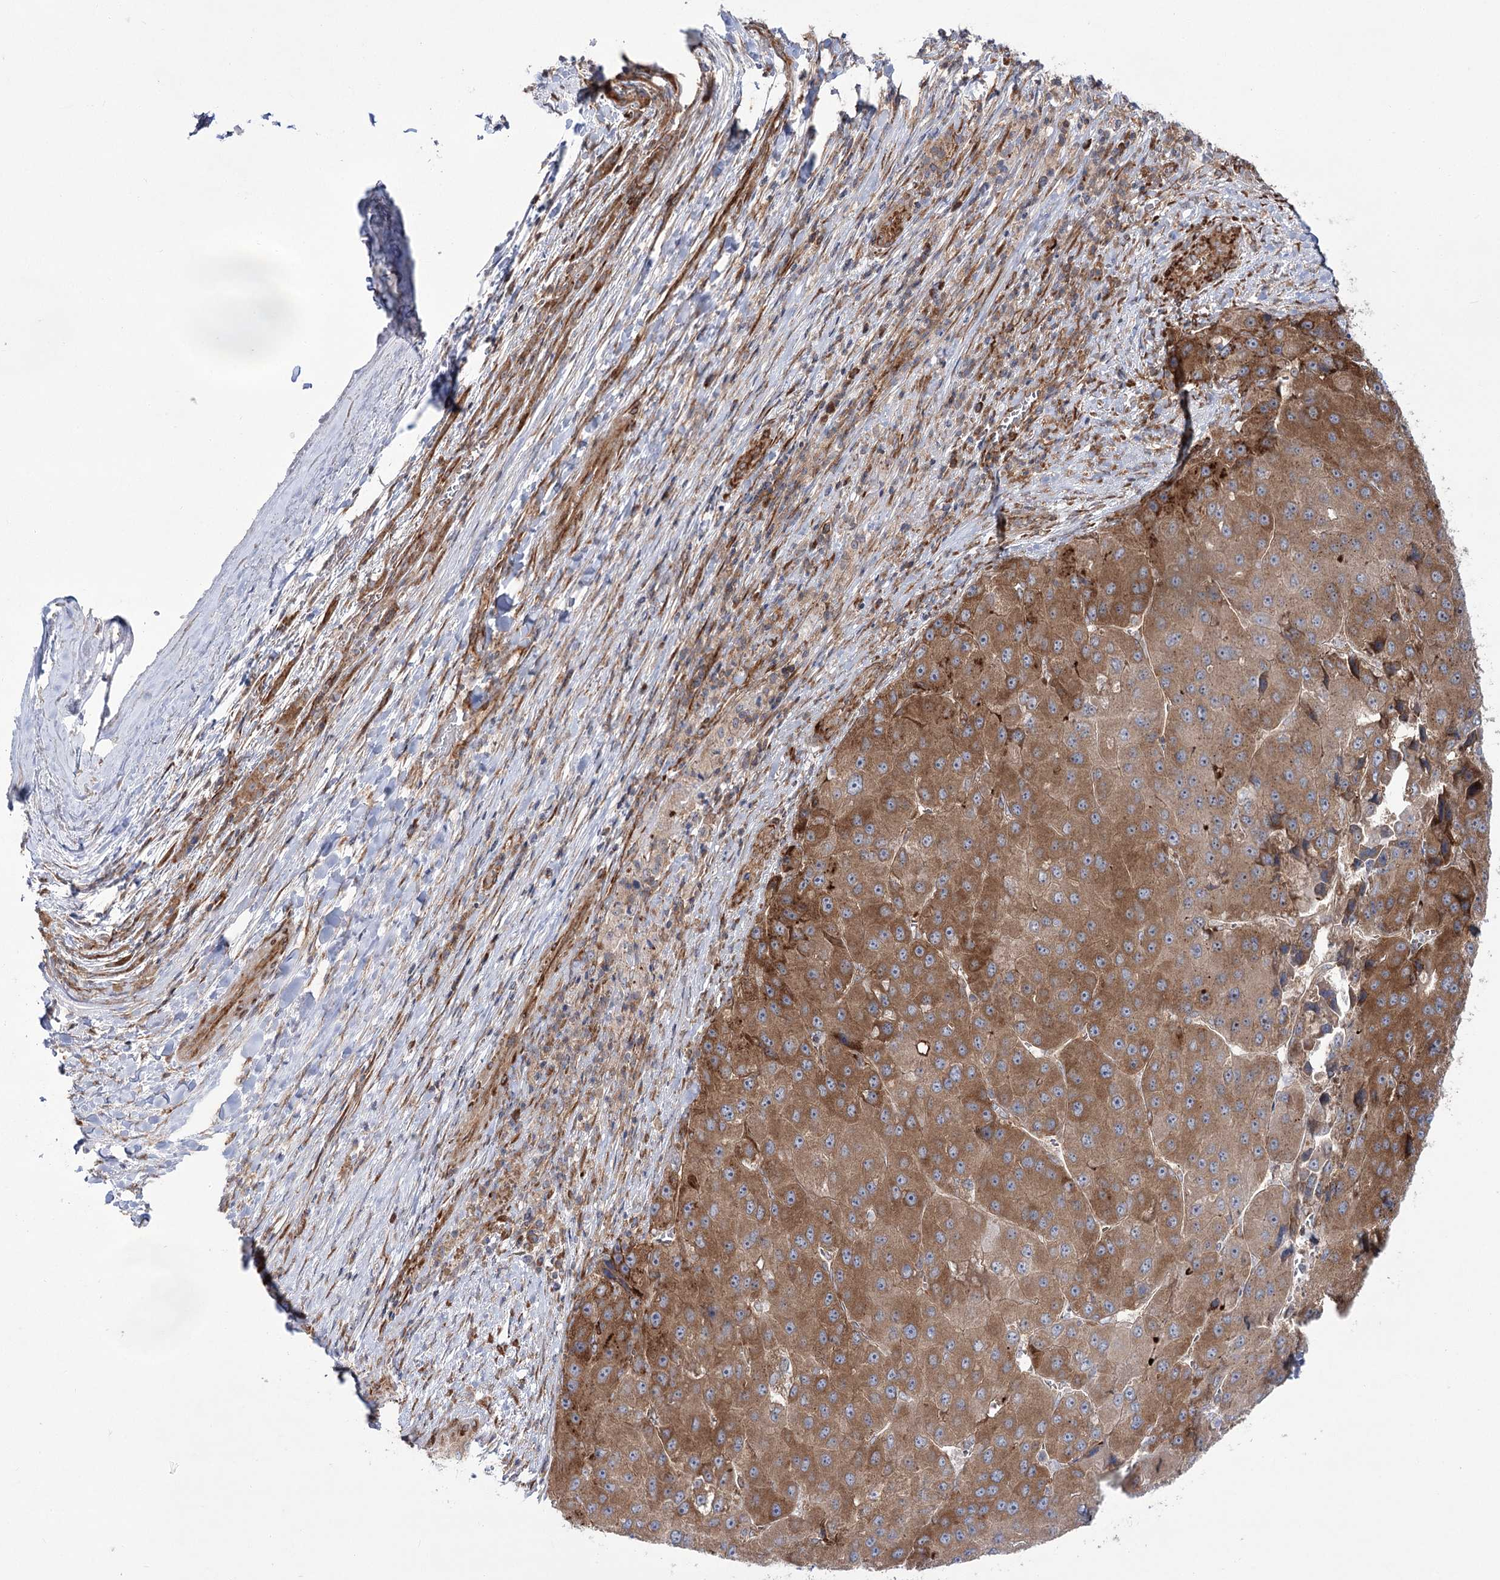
{"staining": {"intensity": "strong", "quantity": ">75%", "location": "cytoplasmic/membranous"}, "tissue": "liver cancer", "cell_type": "Tumor cells", "image_type": "cancer", "snomed": [{"axis": "morphology", "description": "Carcinoma, Hepatocellular, NOS"}, {"axis": "topography", "description": "Liver"}], "caption": "Strong cytoplasmic/membranous protein expression is seen in about >75% of tumor cells in liver hepatocellular carcinoma. (brown staining indicates protein expression, while blue staining denotes nuclei).", "gene": "VWA2", "patient": {"sex": "female", "age": 73}}